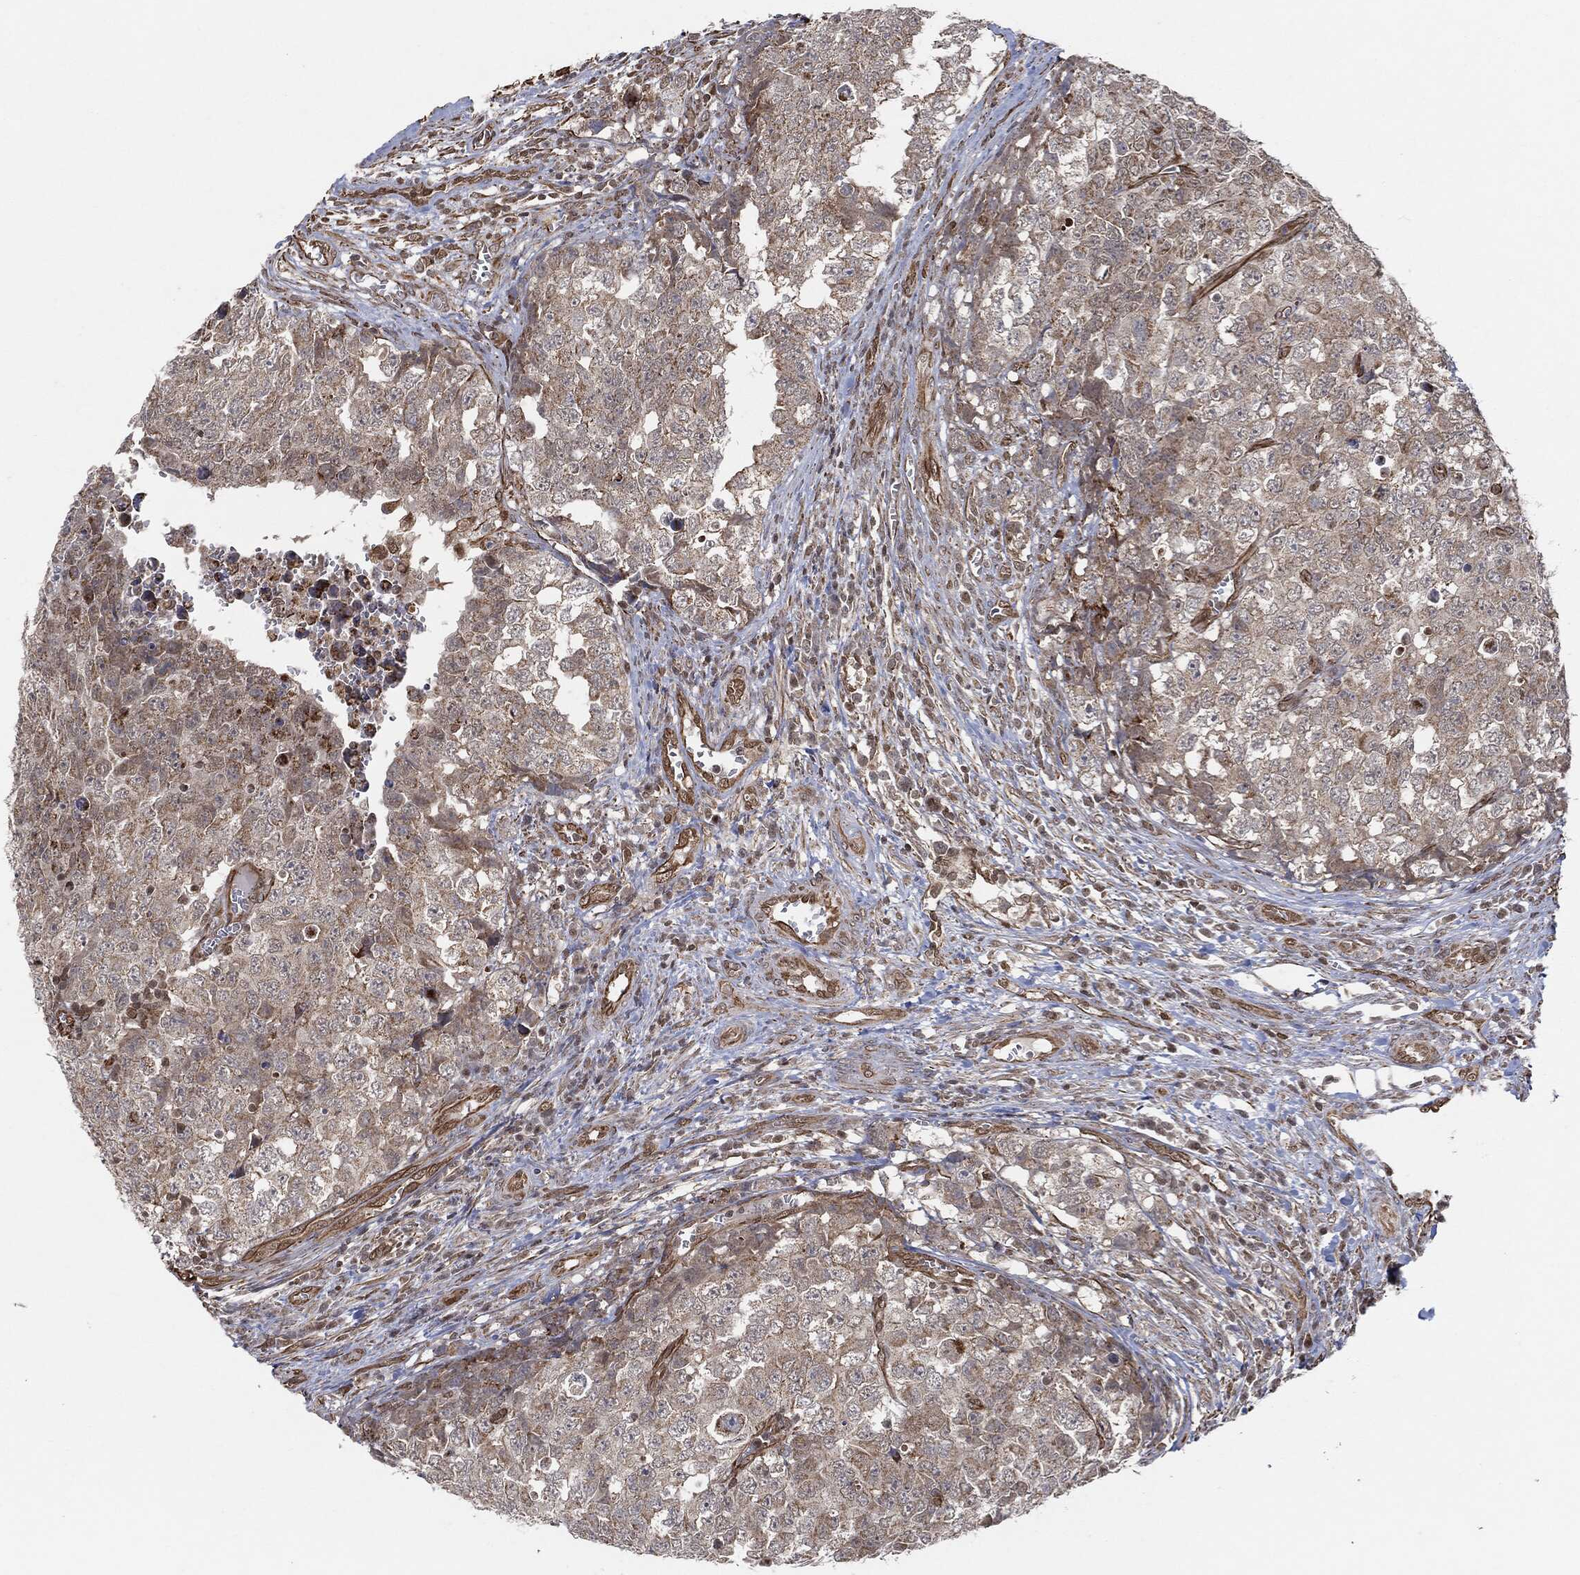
{"staining": {"intensity": "weak", "quantity": "25%-75%", "location": "cytoplasmic/membranous"}, "tissue": "testis cancer", "cell_type": "Tumor cells", "image_type": "cancer", "snomed": [{"axis": "morphology", "description": "Carcinoma, Embryonal, NOS"}, {"axis": "topography", "description": "Testis"}], "caption": "This is a histology image of immunohistochemistry staining of testis cancer, which shows weak staining in the cytoplasmic/membranous of tumor cells.", "gene": "TP53RK", "patient": {"sex": "male", "age": 23}}